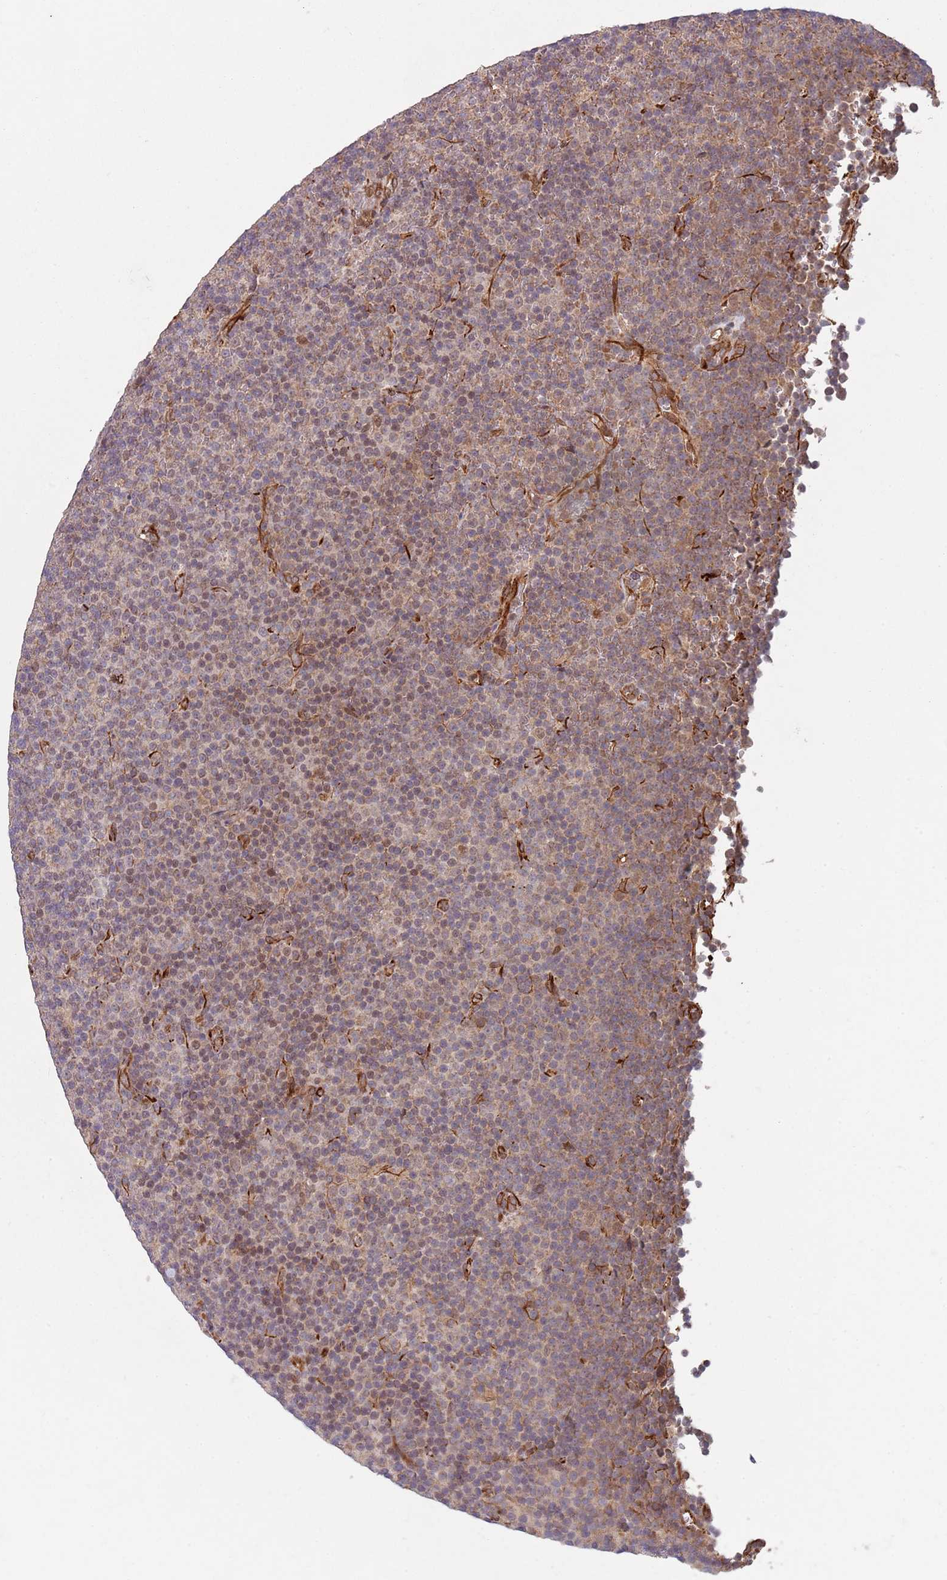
{"staining": {"intensity": "moderate", "quantity": "25%-75%", "location": "cytoplasmic/membranous,nuclear"}, "tissue": "lymphoma", "cell_type": "Tumor cells", "image_type": "cancer", "snomed": [{"axis": "morphology", "description": "Malignant lymphoma, non-Hodgkin's type, Low grade"}, {"axis": "topography", "description": "Lymph node"}], "caption": "Protein expression by IHC reveals moderate cytoplasmic/membranous and nuclear positivity in approximately 25%-75% of tumor cells in low-grade malignant lymphoma, non-Hodgkin's type.", "gene": "CHD9", "patient": {"sex": "female", "age": 67}}